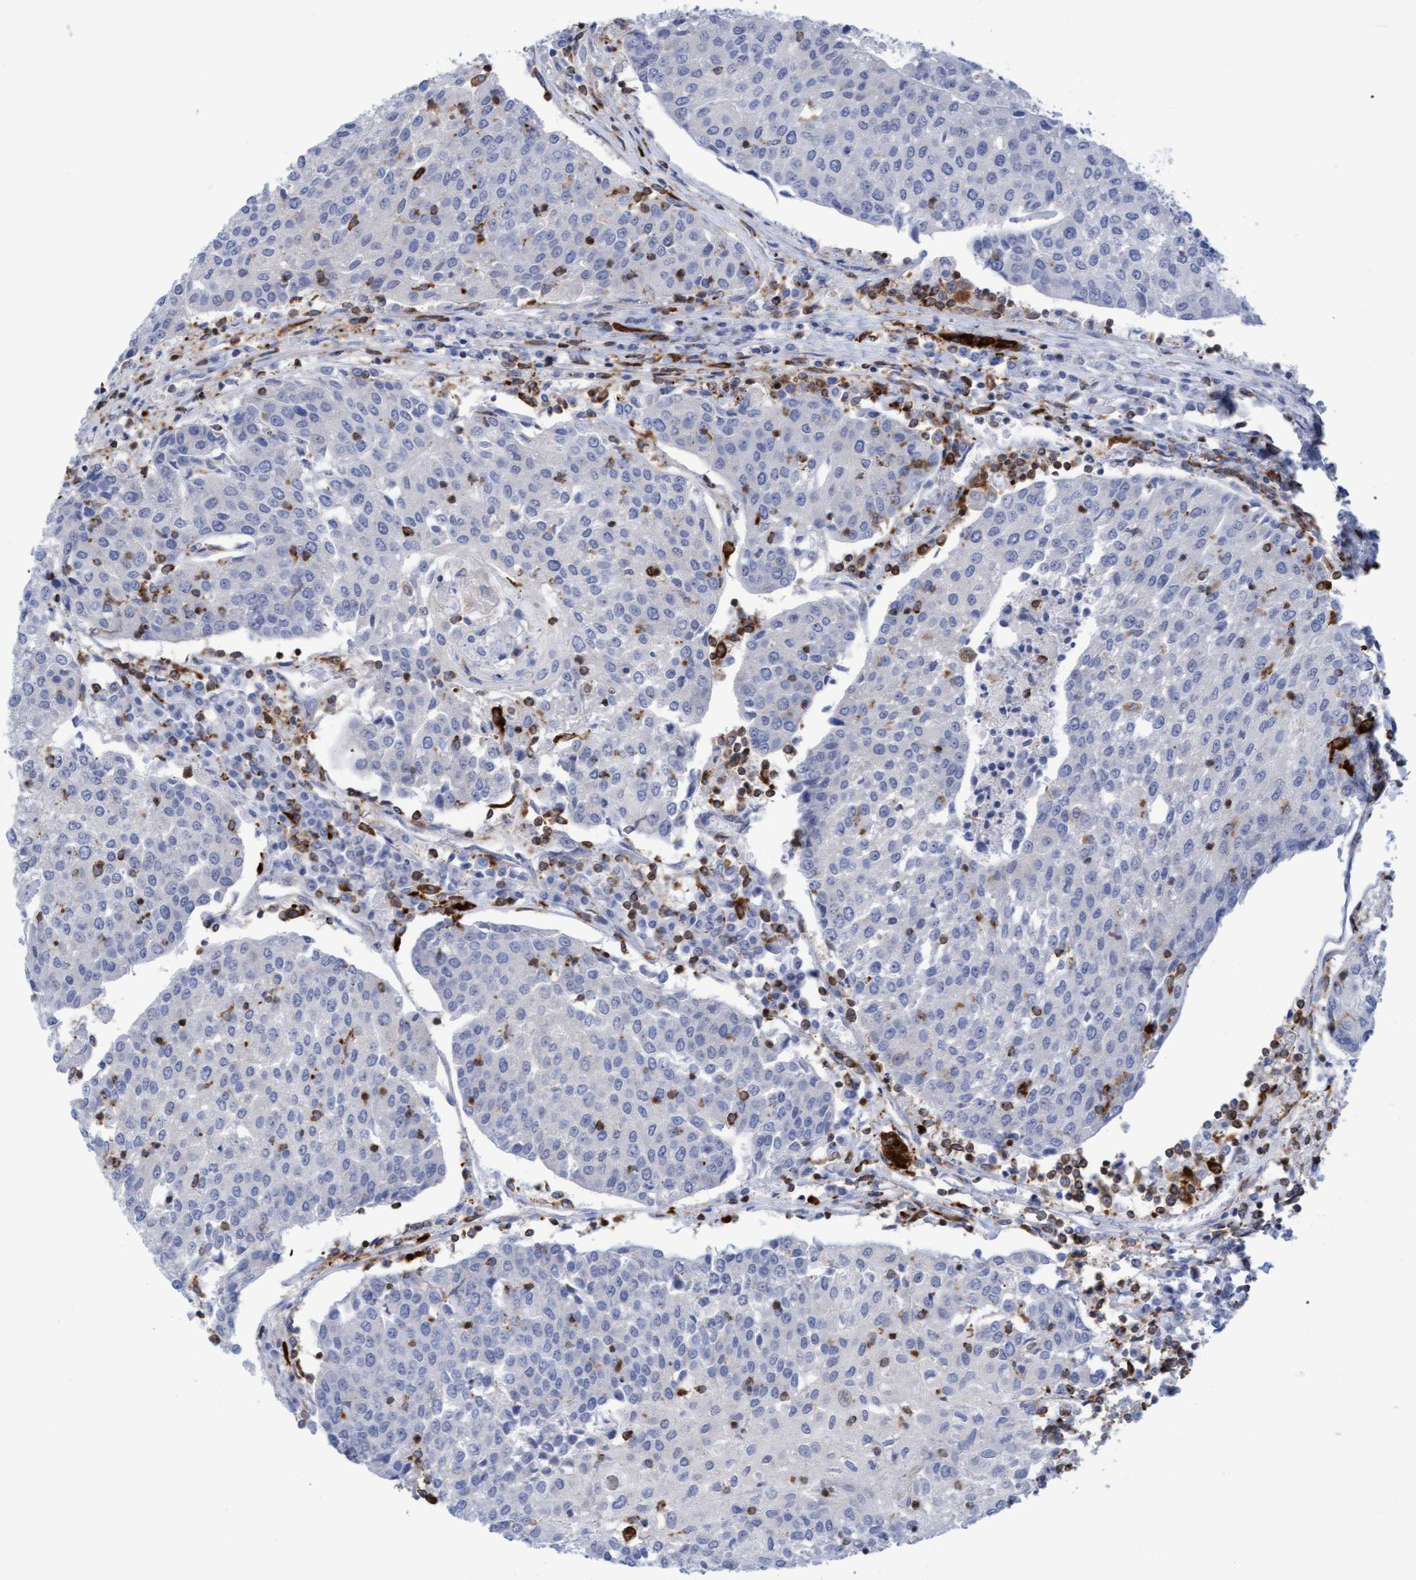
{"staining": {"intensity": "negative", "quantity": "none", "location": "none"}, "tissue": "urothelial cancer", "cell_type": "Tumor cells", "image_type": "cancer", "snomed": [{"axis": "morphology", "description": "Urothelial carcinoma, High grade"}, {"axis": "topography", "description": "Urinary bladder"}], "caption": "An IHC photomicrograph of urothelial carcinoma (high-grade) is shown. There is no staining in tumor cells of urothelial carcinoma (high-grade).", "gene": "FNBP1", "patient": {"sex": "female", "age": 85}}